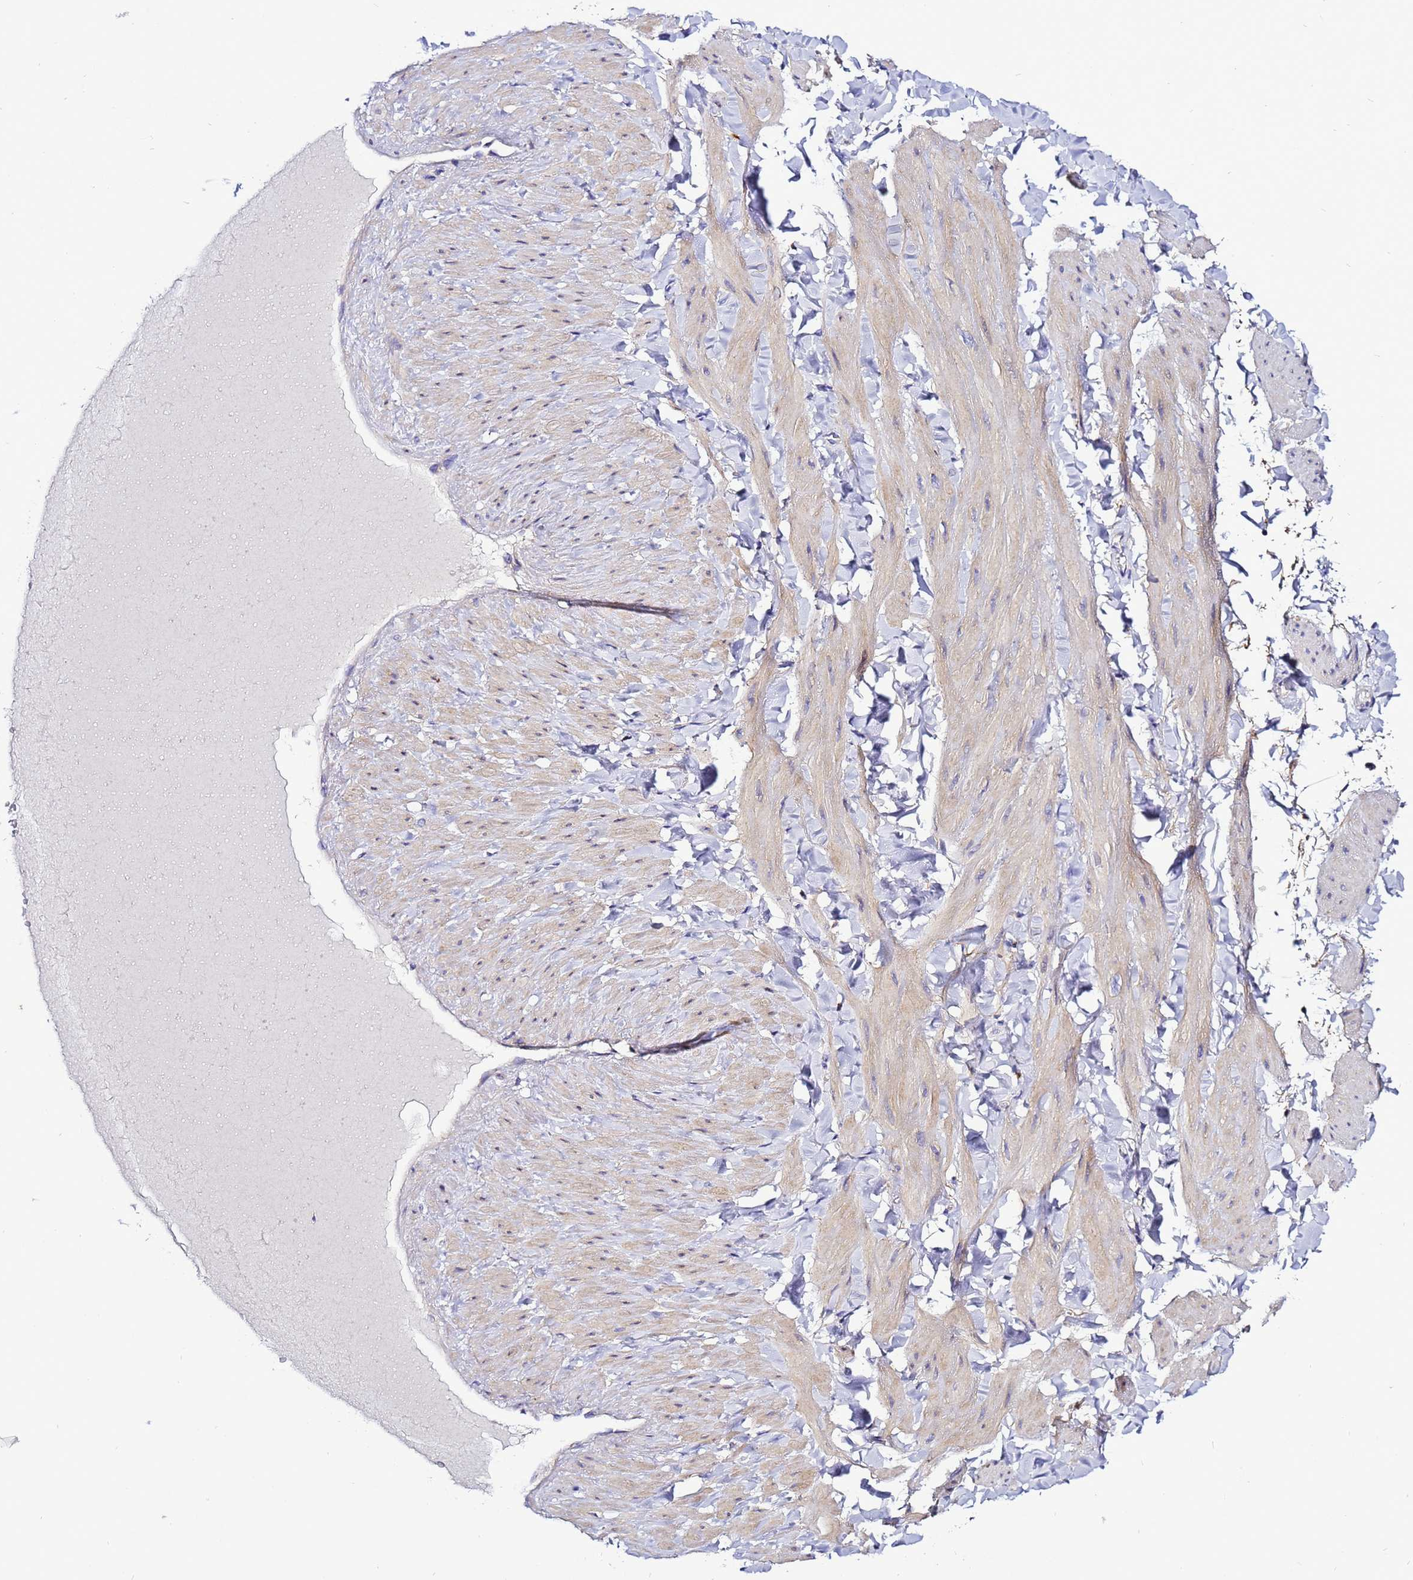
{"staining": {"intensity": "negative", "quantity": "none", "location": "none"}, "tissue": "adipose tissue", "cell_type": "Adipocytes", "image_type": "normal", "snomed": [{"axis": "morphology", "description": "Normal tissue, NOS"}, {"axis": "topography", "description": "Adipose tissue"}, {"axis": "topography", "description": "Vascular tissue"}, {"axis": "topography", "description": "Peripheral nerve tissue"}], "caption": "Human adipose tissue stained for a protein using immunohistochemistry reveals no expression in adipocytes.", "gene": "HIGD2A", "patient": {"sex": "male", "age": 25}}